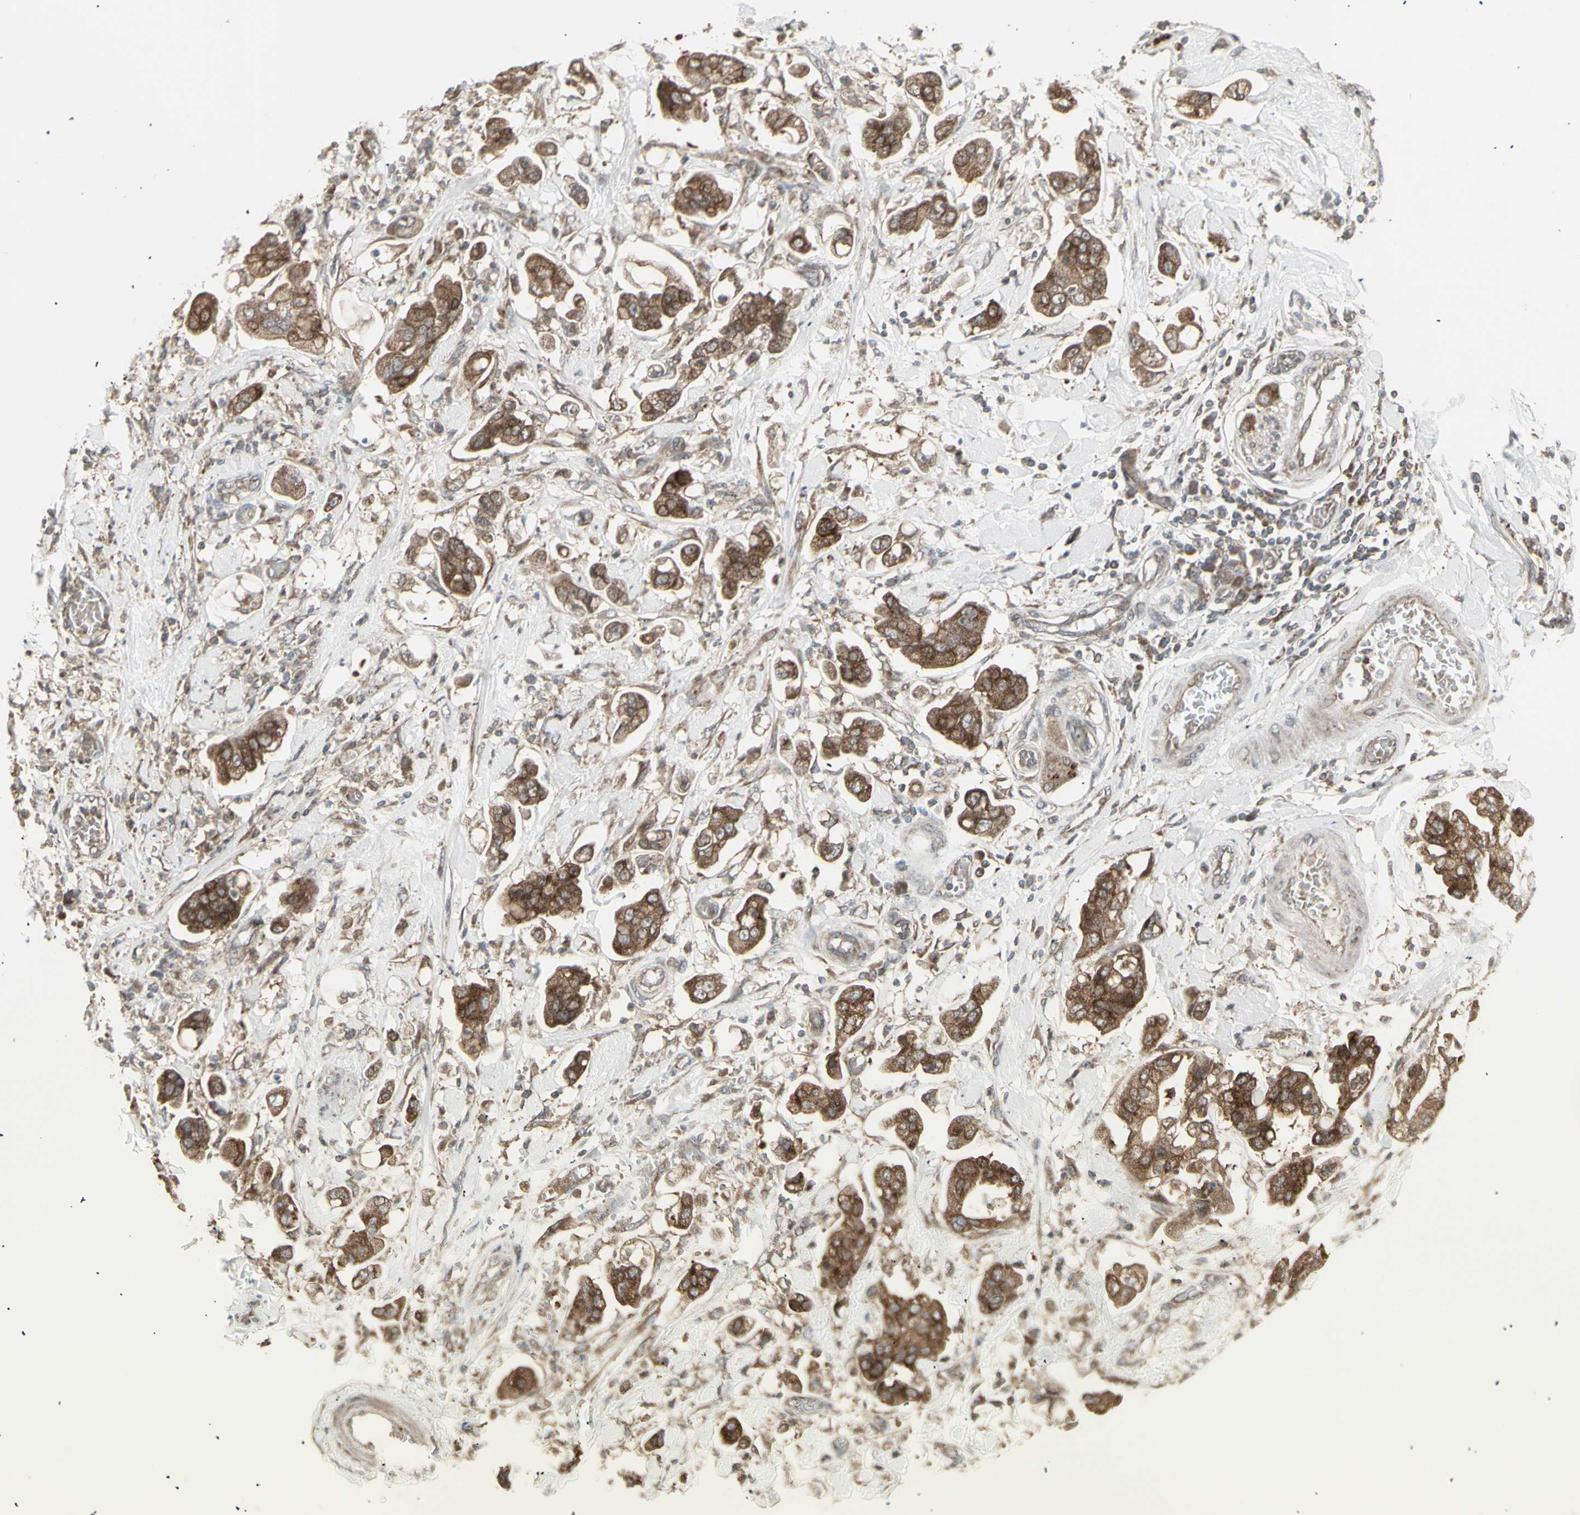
{"staining": {"intensity": "strong", "quantity": ">75%", "location": "cytoplasmic/membranous"}, "tissue": "stomach cancer", "cell_type": "Tumor cells", "image_type": "cancer", "snomed": [{"axis": "morphology", "description": "Adenocarcinoma, NOS"}, {"axis": "topography", "description": "Stomach"}], "caption": "This is an image of immunohistochemistry staining of stomach cancer, which shows strong staining in the cytoplasmic/membranous of tumor cells.", "gene": "RNASEL", "patient": {"sex": "male", "age": 62}}